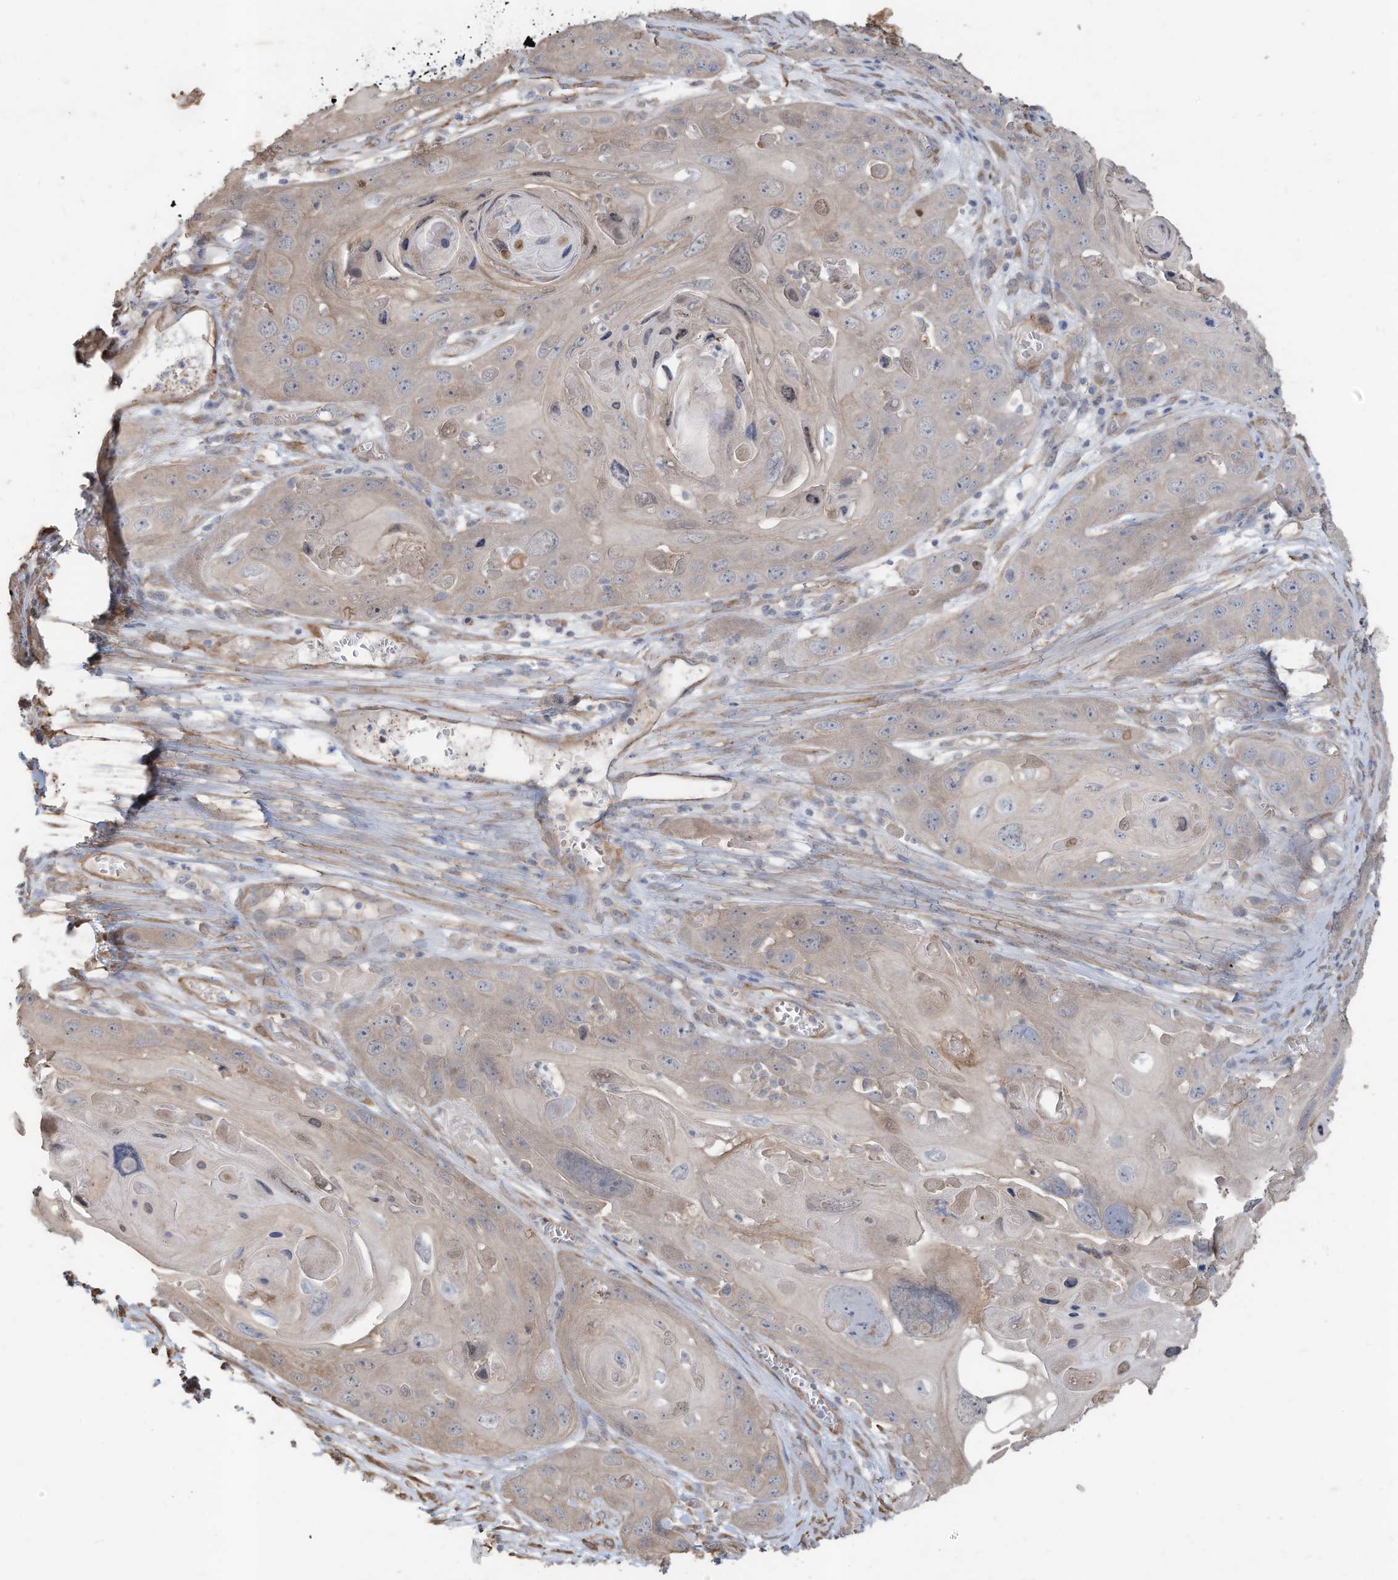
{"staining": {"intensity": "negative", "quantity": "none", "location": "none"}, "tissue": "skin cancer", "cell_type": "Tumor cells", "image_type": "cancer", "snomed": [{"axis": "morphology", "description": "Squamous cell carcinoma, NOS"}, {"axis": "topography", "description": "Skin"}], "caption": "Protein analysis of skin cancer (squamous cell carcinoma) displays no significant expression in tumor cells.", "gene": "SLC17A7", "patient": {"sex": "male", "age": 55}}